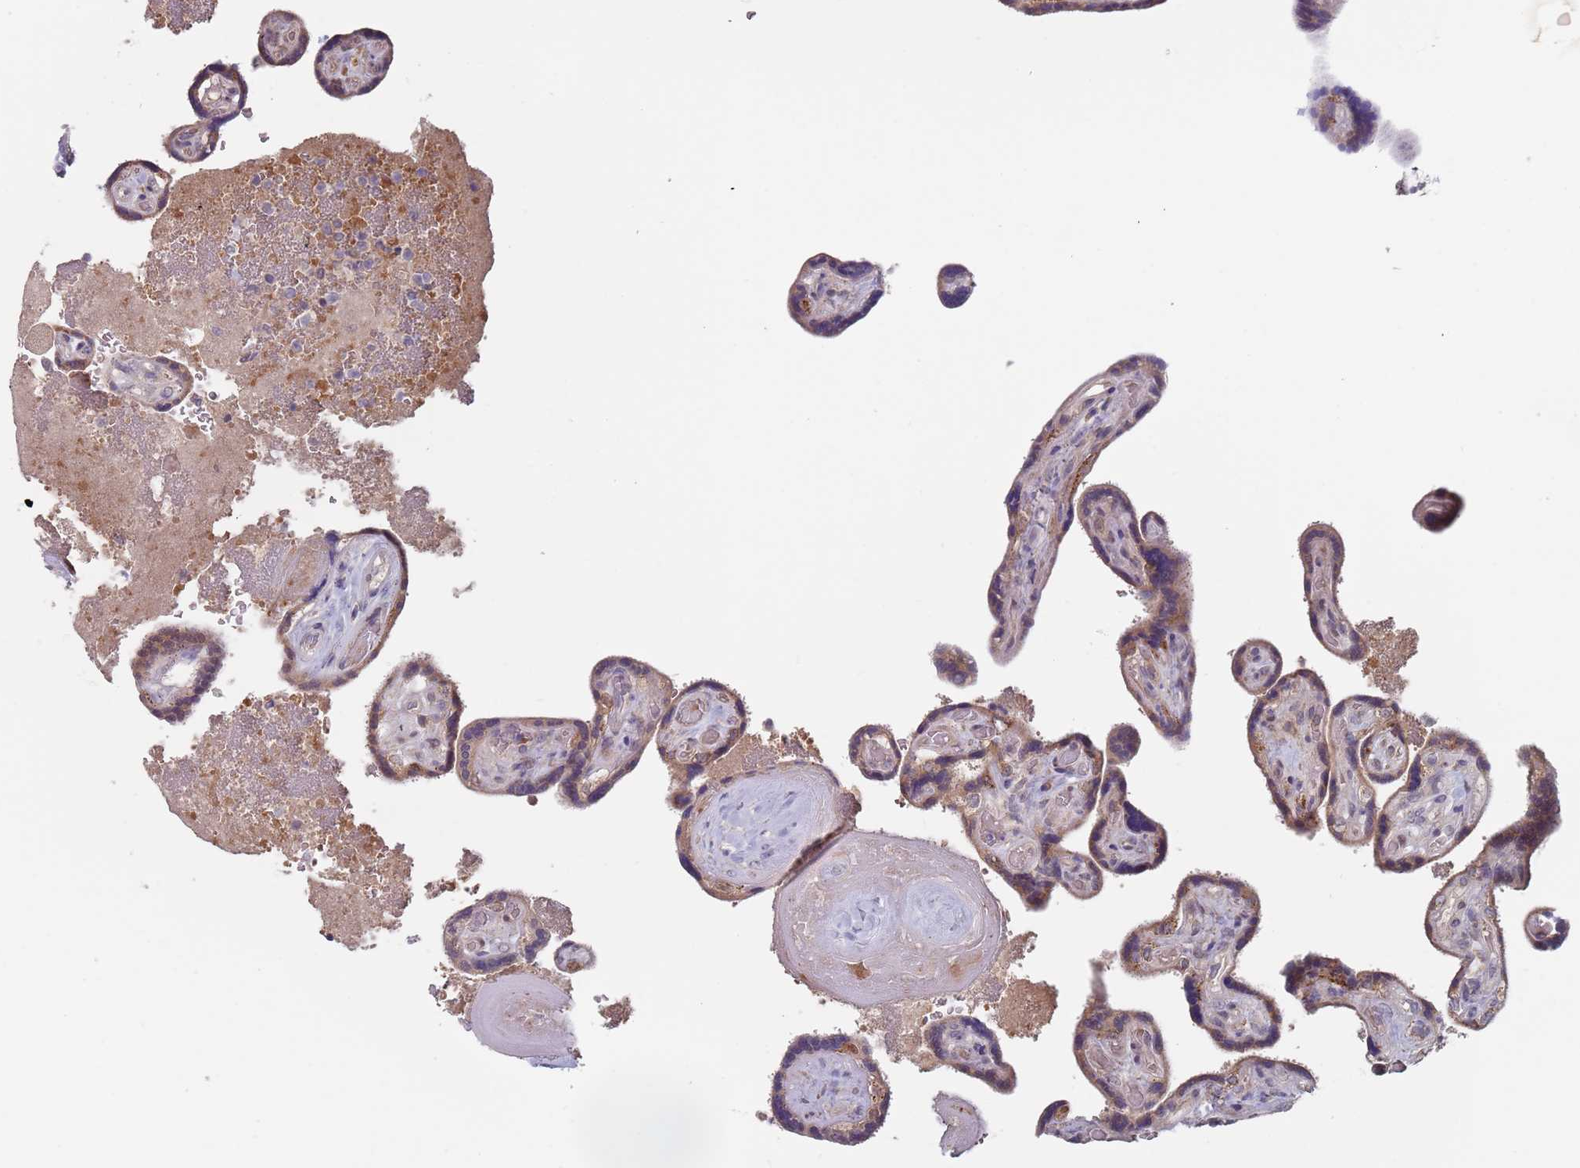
{"staining": {"intensity": "moderate", "quantity": ">75%", "location": "cytoplasmic/membranous"}, "tissue": "placenta", "cell_type": "Trophoblastic cells", "image_type": "normal", "snomed": [{"axis": "morphology", "description": "Normal tissue, NOS"}, {"axis": "topography", "description": "Placenta"}], "caption": "Protein staining exhibits moderate cytoplasmic/membranous staining in approximately >75% of trophoblastic cells in benign placenta.", "gene": "ZNF140", "patient": {"sex": "female", "age": 32}}